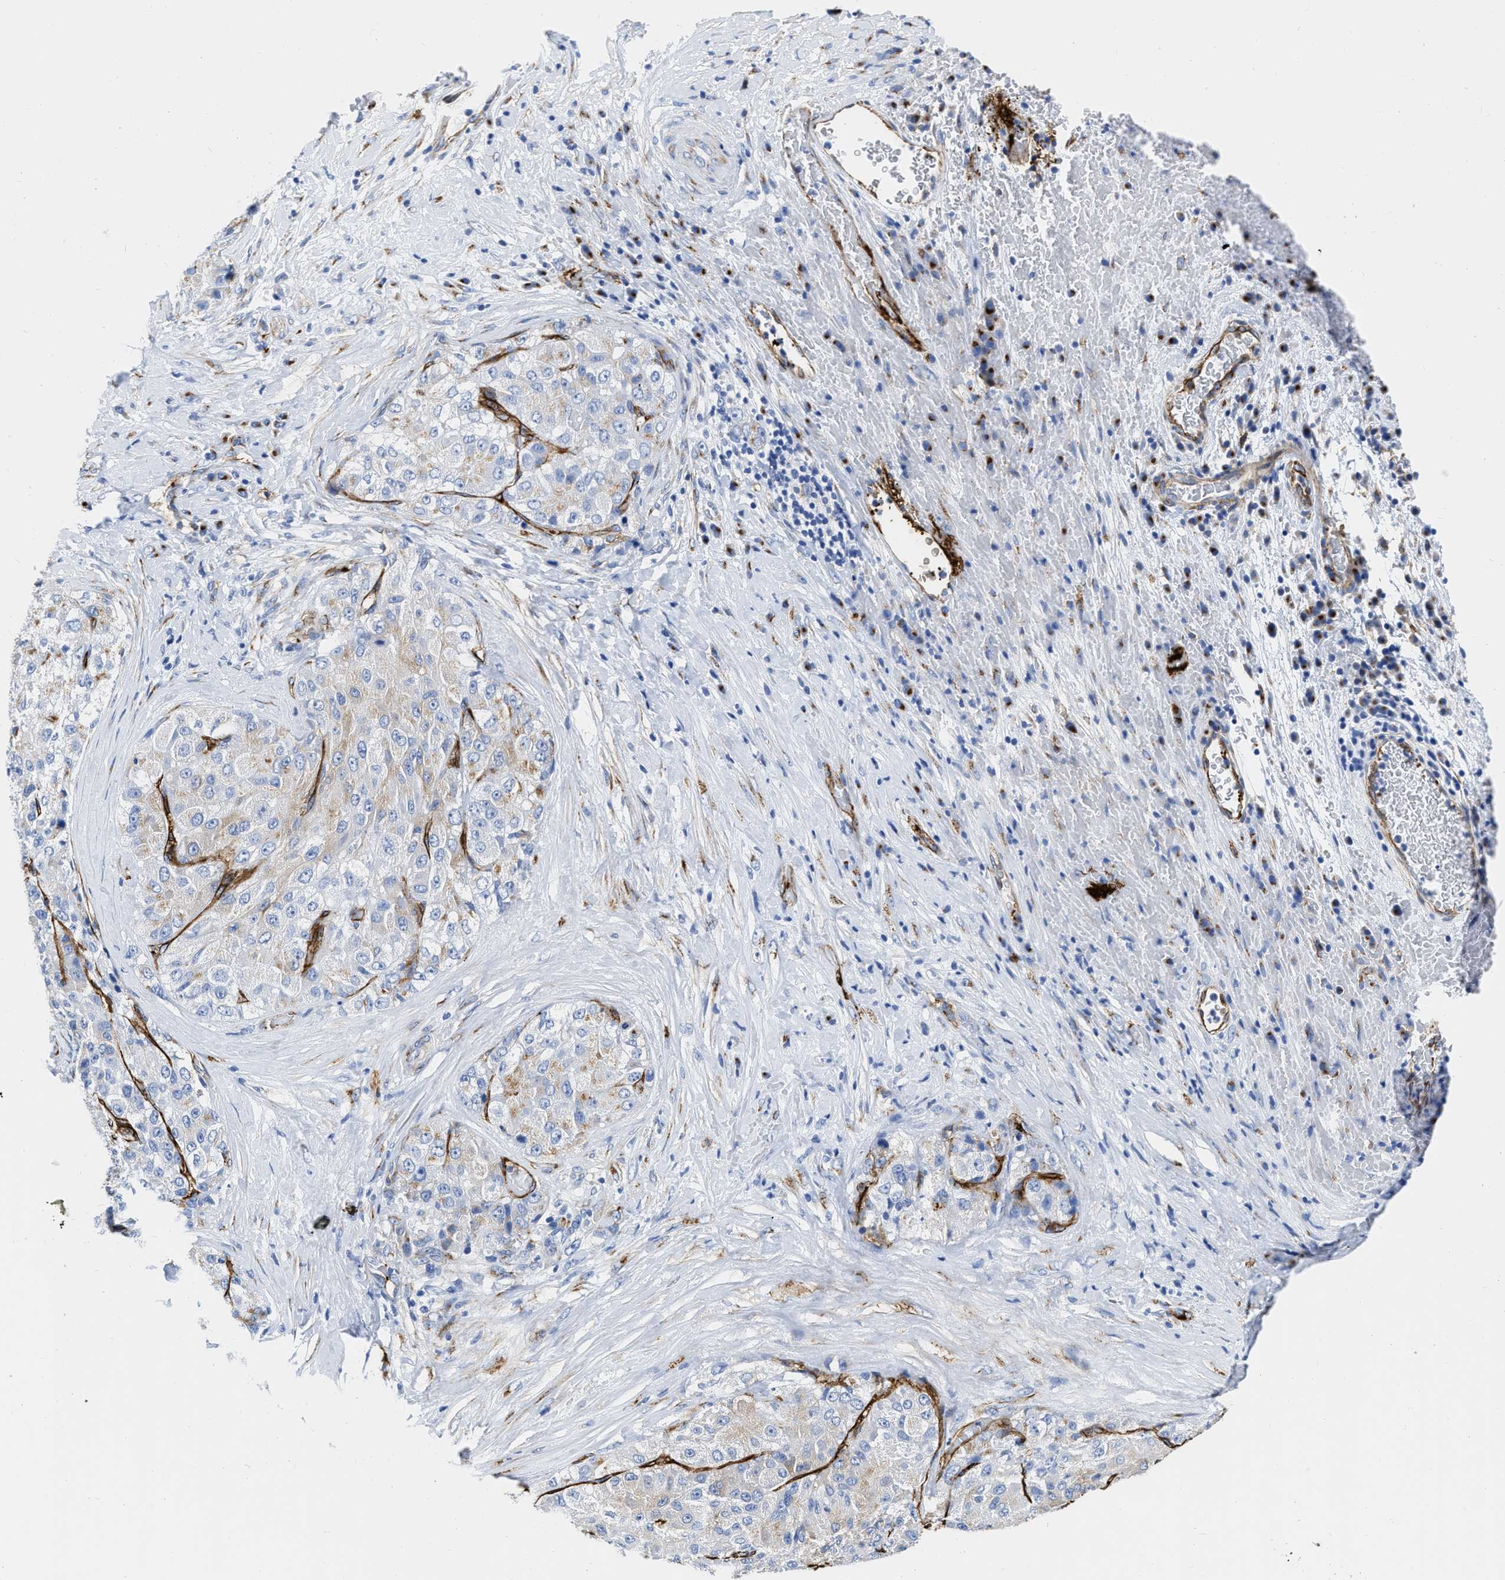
{"staining": {"intensity": "weak", "quantity": "<25%", "location": "cytoplasmic/membranous"}, "tissue": "liver cancer", "cell_type": "Tumor cells", "image_type": "cancer", "snomed": [{"axis": "morphology", "description": "Carcinoma, Hepatocellular, NOS"}, {"axis": "topography", "description": "Liver"}], "caption": "This is an immunohistochemistry image of liver hepatocellular carcinoma. There is no expression in tumor cells.", "gene": "TVP23B", "patient": {"sex": "male", "age": 80}}